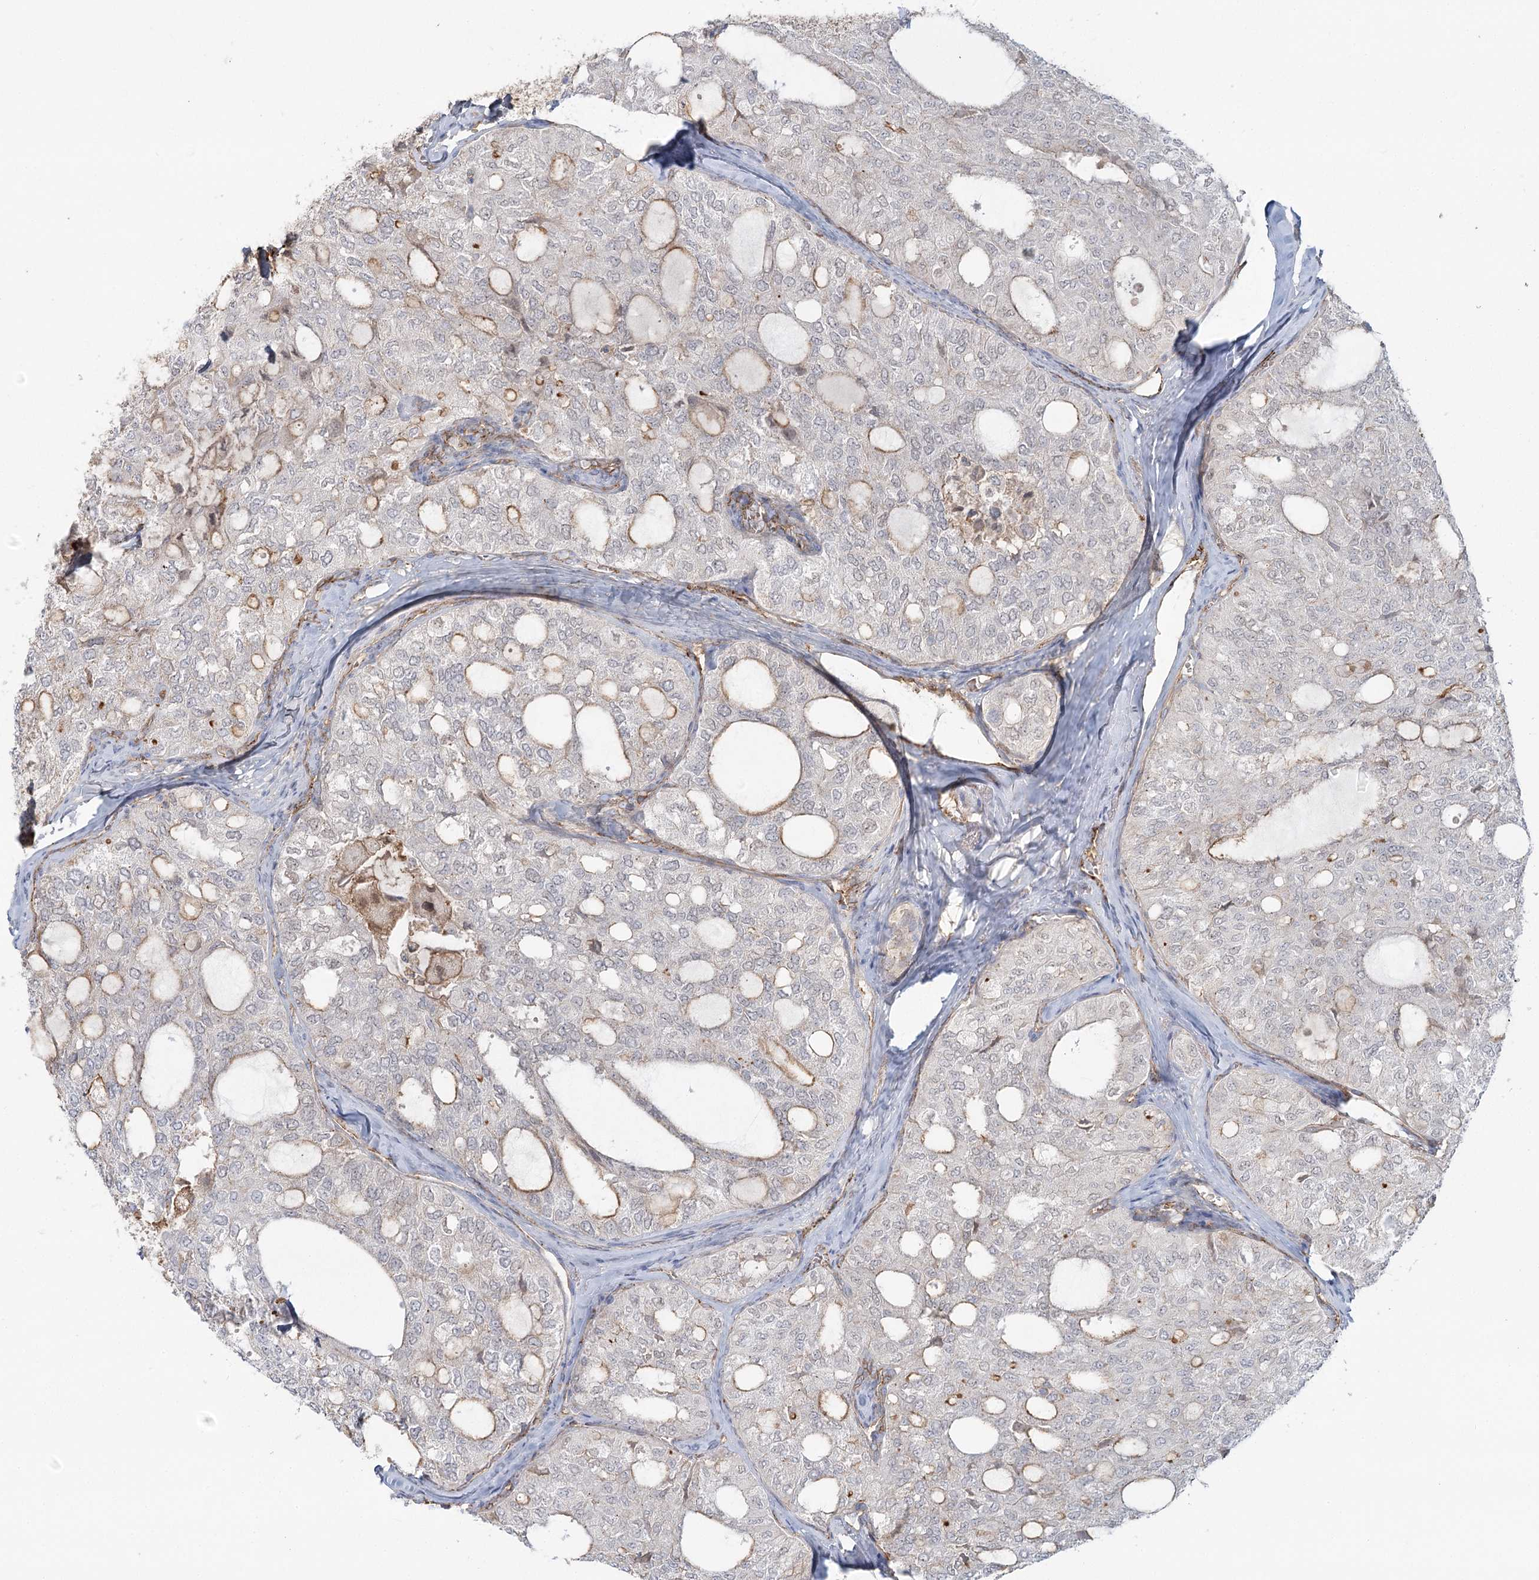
{"staining": {"intensity": "weak", "quantity": "<25%", "location": "cytoplasmic/membranous"}, "tissue": "thyroid cancer", "cell_type": "Tumor cells", "image_type": "cancer", "snomed": [{"axis": "morphology", "description": "Follicular adenoma carcinoma, NOS"}, {"axis": "topography", "description": "Thyroid gland"}], "caption": "DAB (3,3'-diaminobenzidine) immunohistochemical staining of thyroid cancer (follicular adenoma carcinoma) exhibits no significant staining in tumor cells.", "gene": "KBTBD4", "patient": {"sex": "male", "age": 75}}